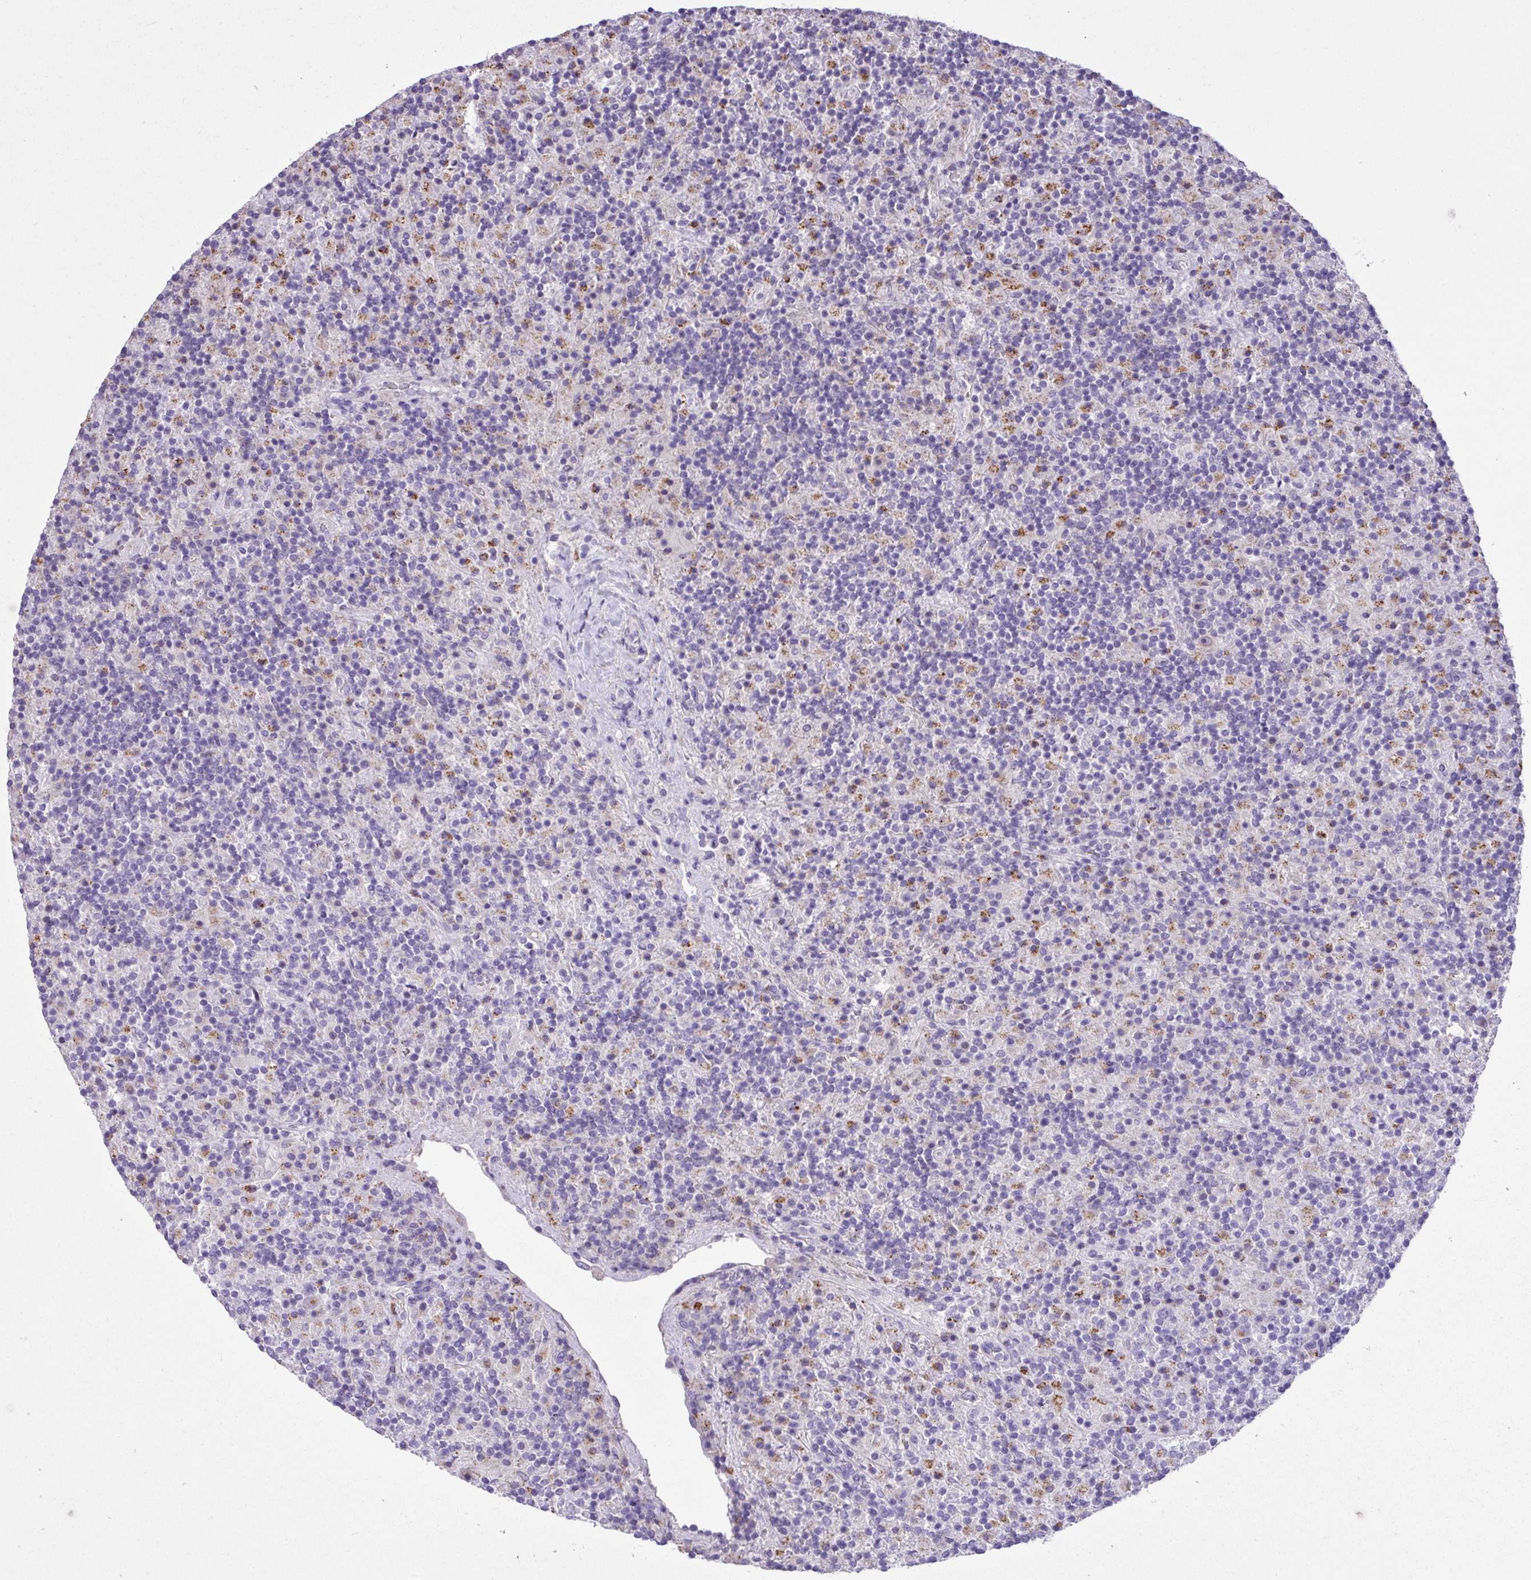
{"staining": {"intensity": "negative", "quantity": "none", "location": "none"}, "tissue": "lymphoma", "cell_type": "Tumor cells", "image_type": "cancer", "snomed": [{"axis": "morphology", "description": "Hodgkin's disease, NOS"}, {"axis": "topography", "description": "Lymph node"}], "caption": "DAB (3,3'-diaminobenzidine) immunohistochemical staining of Hodgkin's disease demonstrates no significant staining in tumor cells.", "gene": "CD248", "patient": {"sex": "male", "age": 70}}